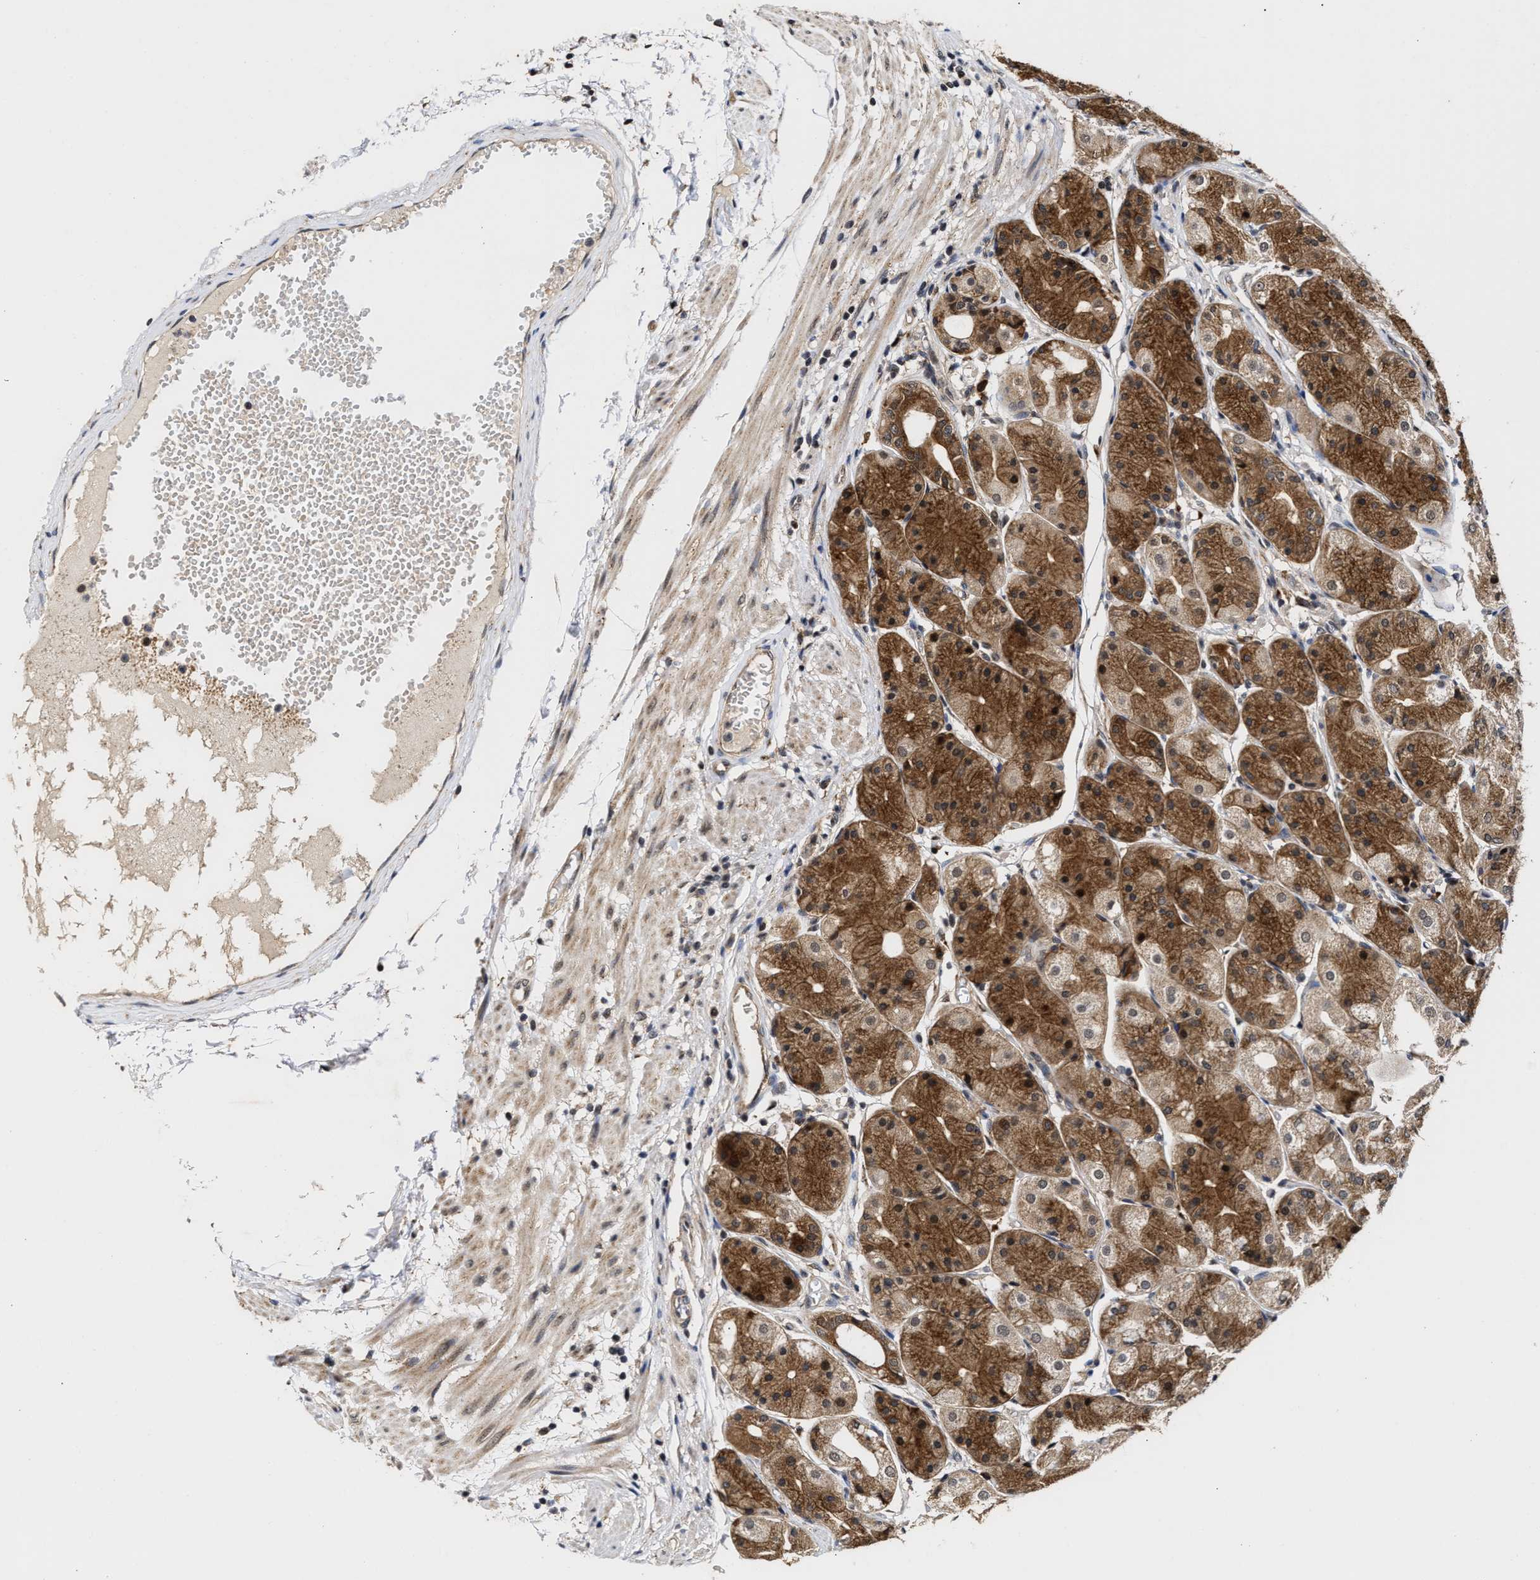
{"staining": {"intensity": "strong", "quantity": ">75%", "location": "cytoplasmic/membranous"}, "tissue": "stomach", "cell_type": "Glandular cells", "image_type": "normal", "snomed": [{"axis": "morphology", "description": "Normal tissue, NOS"}, {"axis": "topography", "description": "Stomach, upper"}], "caption": "DAB immunohistochemical staining of benign human stomach exhibits strong cytoplasmic/membranous protein positivity in approximately >75% of glandular cells.", "gene": "CLIP2", "patient": {"sex": "male", "age": 72}}